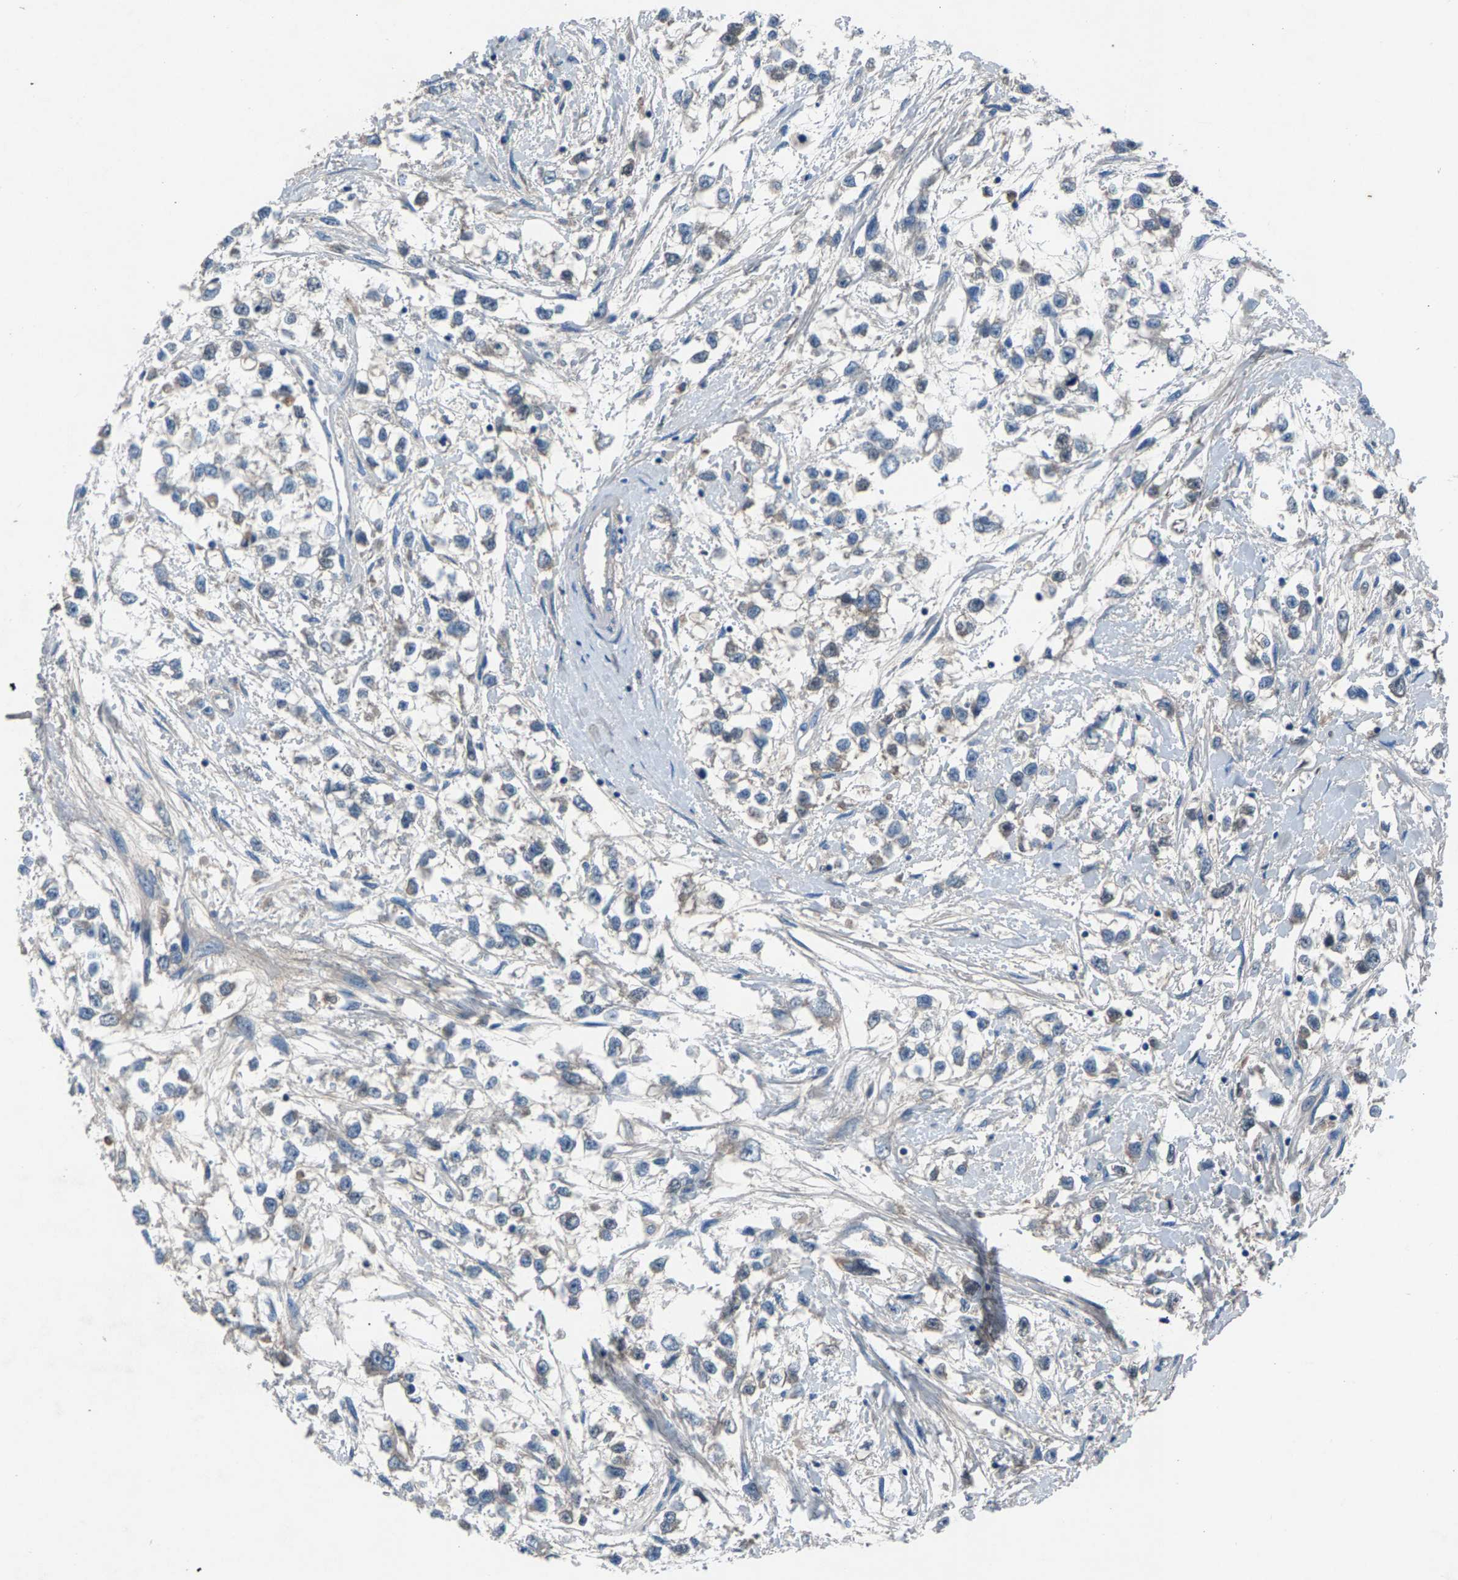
{"staining": {"intensity": "negative", "quantity": "none", "location": "none"}, "tissue": "testis cancer", "cell_type": "Tumor cells", "image_type": "cancer", "snomed": [{"axis": "morphology", "description": "Seminoma, NOS"}, {"axis": "morphology", "description": "Carcinoma, Embryonal, NOS"}, {"axis": "topography", "description": "Testis"}], "caption": "Human testis cancer (seminoma) stained for a protein using immunohistochemistry (IHC) demonstrates no positivity in tumor cells.", "gene": "PRXL2C", "patient": {"sex": "male", "age": 51}}